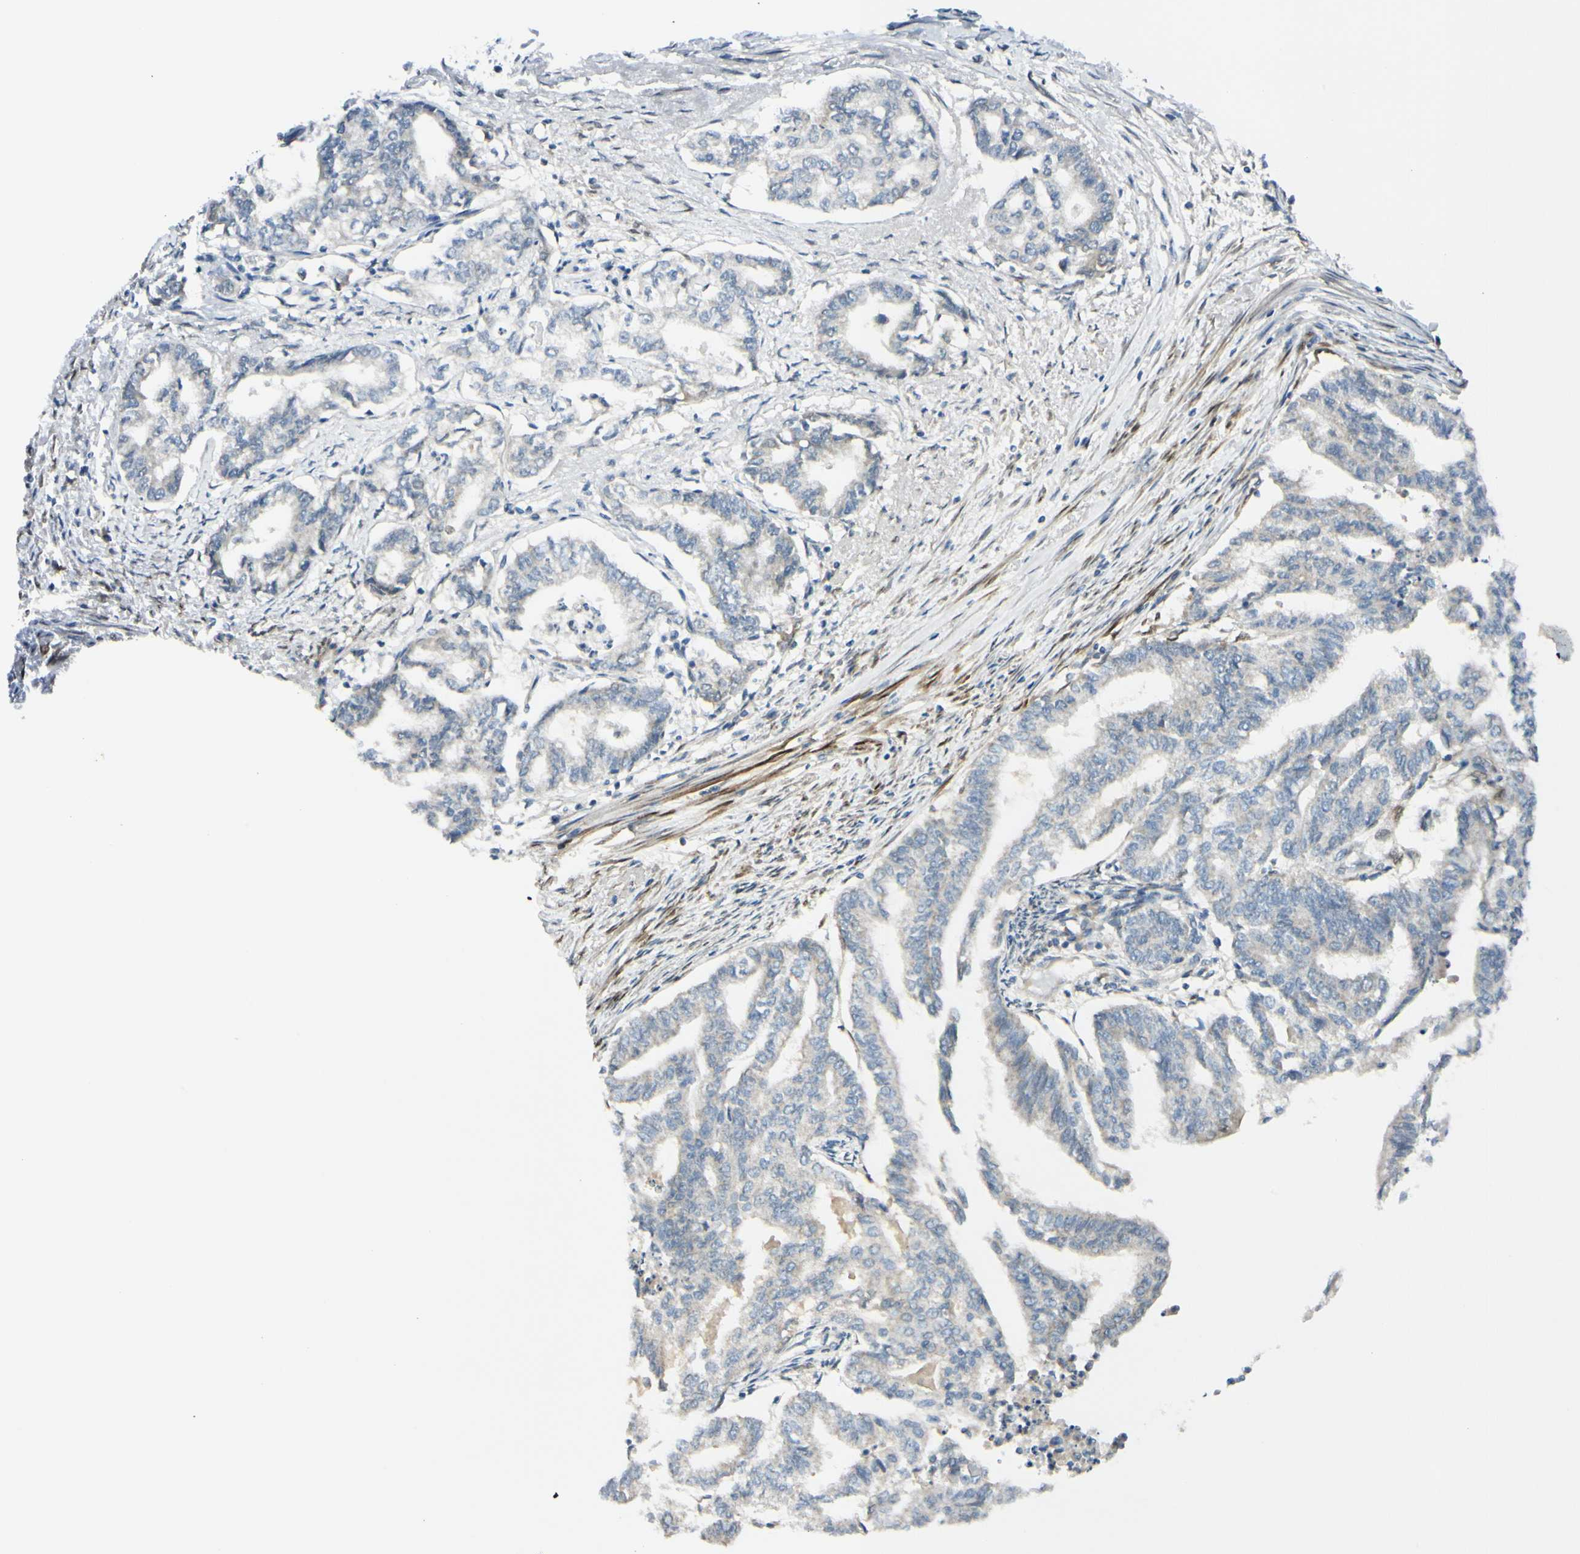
{"staining": {"intensity": "negative", "quantity": "none", "location": "none"}, "tissue": "endometrial cancer", "cell_type": "Tumor cells", "image_type": "cancer", "snomed": [{"axis": "morphology", "description": "Adenocarcinoma, NOS"}, {"axis": "topography", "description": "Endometrium"}], "caption": "High magnification brightfield microscopy of endometrial adenocarcinoma stained with DAB (3,3'-diaminobenzidine) (brown) and counterstained with hematoxylin (blue): tumor cells show no significant staining.", "gene": "FHL2", "patient": {"sex": "female", "age": 79}}